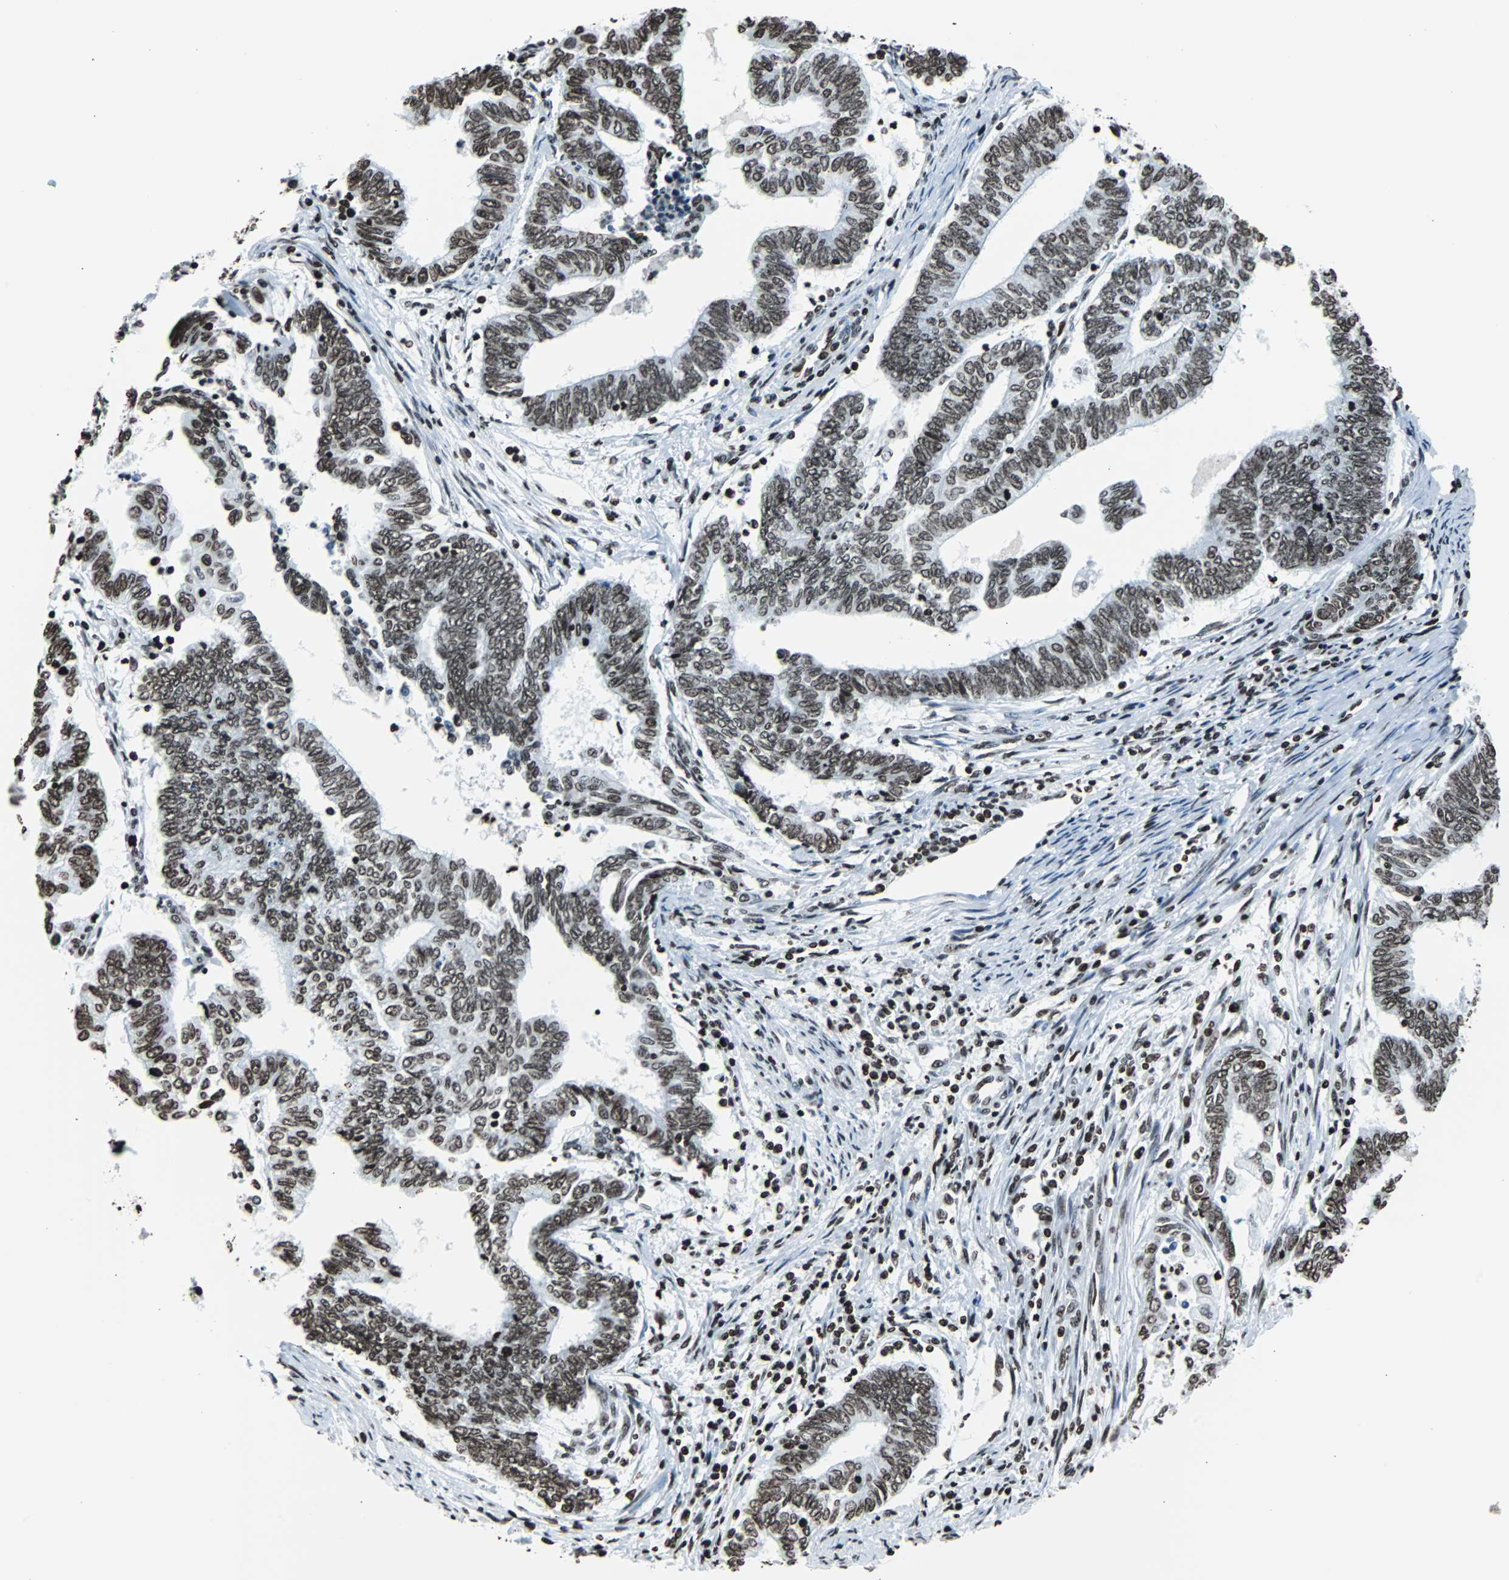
{"staining": {"intensity": "moderate", "quantity": ">75%", "location": "nuclear"}, "tissue": "endometrial cancer", "cell_type": "Tumor cells", "image_type": "cancer", "snomed": [{"axis": "morphology", "description": "Adenocarcinoma, NOS"}, {"axis": "topography", "description": "Uterus"}, {"axis": "topography", "description": "Endometrium"}], "caption": "Adenocarcinoma (endometrial) was stained to show a protein in brown. There is medium levels of moderate nuclear expression in approximately >75% of tumor cells.", "gene": "H2BC18", "patient": {"sex": "female", "age": 70}}